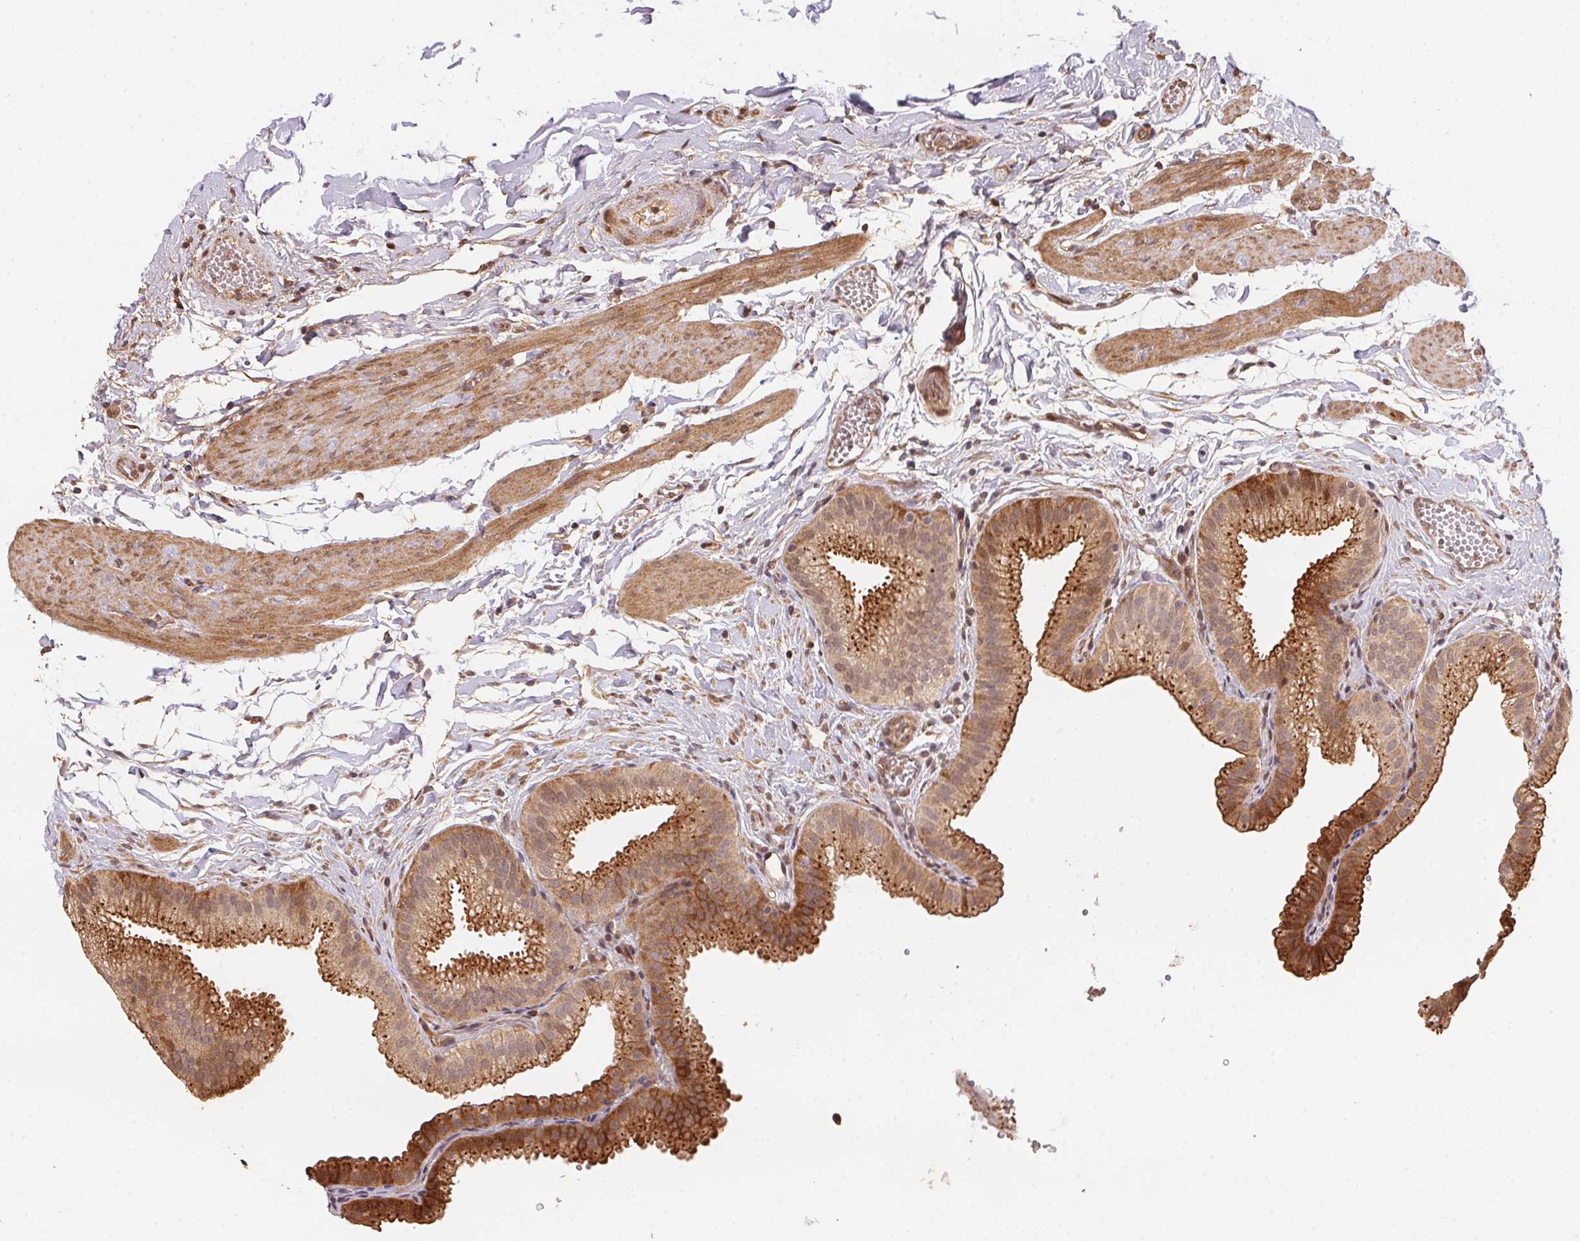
{"staining": {"intensity": "moderate", "quantity": ">75%", "location": "cytoplasmic/membranous"}, "tissue": "gallbladder", "cell_type": "Glandular cells", "image_type": "normal", "snomed": [{"axis": "morphology", "description": "Normal tissue, NOS"}, {"axis": "topography", "description": "Gallbladder"}], "caption": "Gallbladder stained with immunohistochemistry (IHC) reveals moderate cytoplasmic/membranous positivity in approximately >75% of glandular cells.", "gene": "TMEM222", "patient": {"sex": "female", "age": 63}}